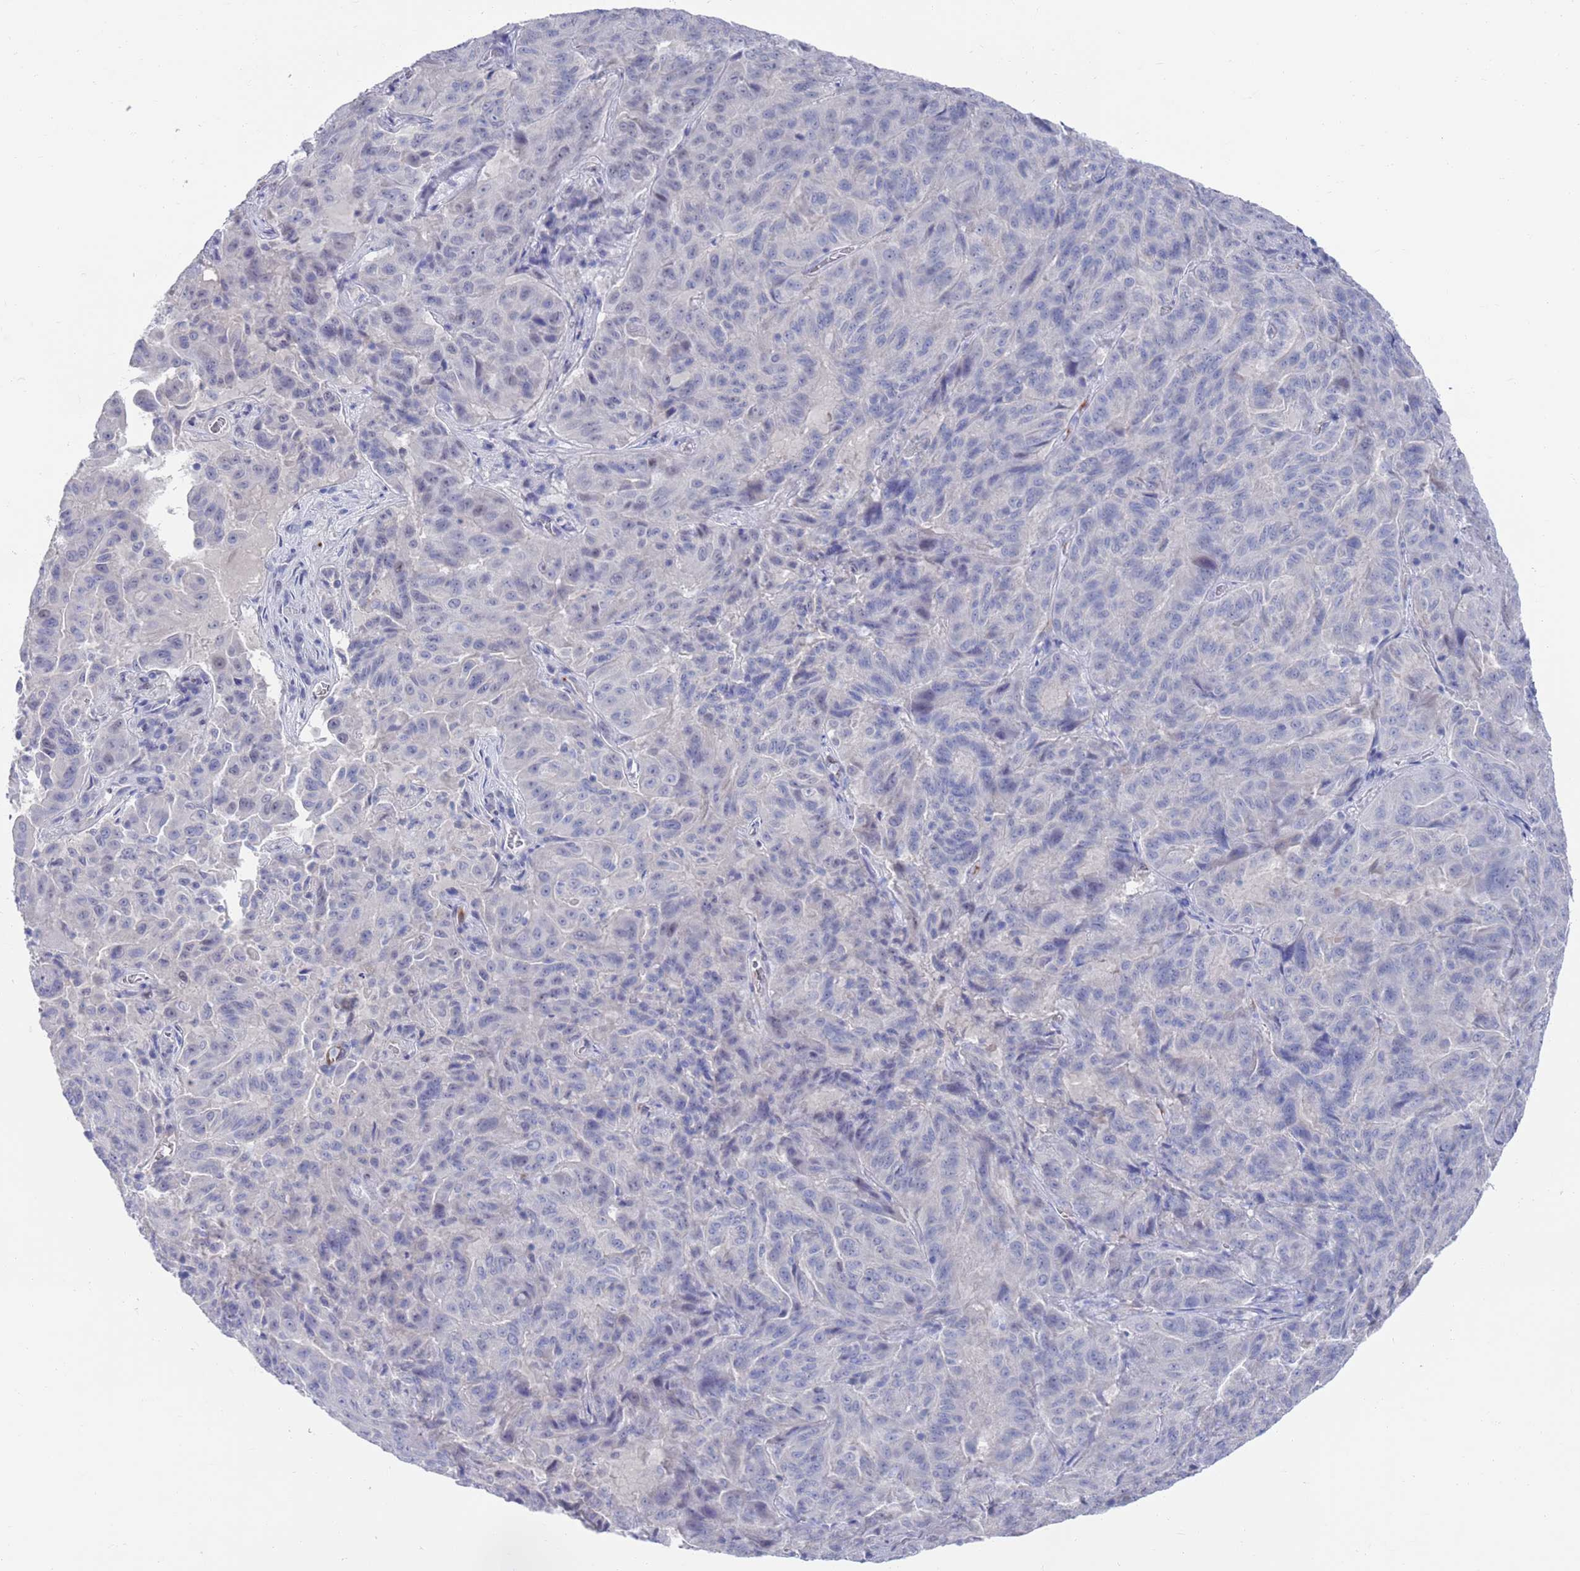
{"staining": {"intensity": "negative", "quantity": "none", "location": "none"}, "tissue": "pancreatic cancer", "cell_type": "Tumor cells", "image_type": "cancer", "snomed": [{"axis": "morphology", "description": "Adenocarcinoma, NOS"}, {"axis": "topography", "description": "Pancreas"}], "caption": "Human pancreatic cancer (adenocarcinoma) stained for a protein using immunohistochemistry reveals no expression in tumor cells.", "gene": "MTMR2", "patient": {"sex": "male", "age": 63}}